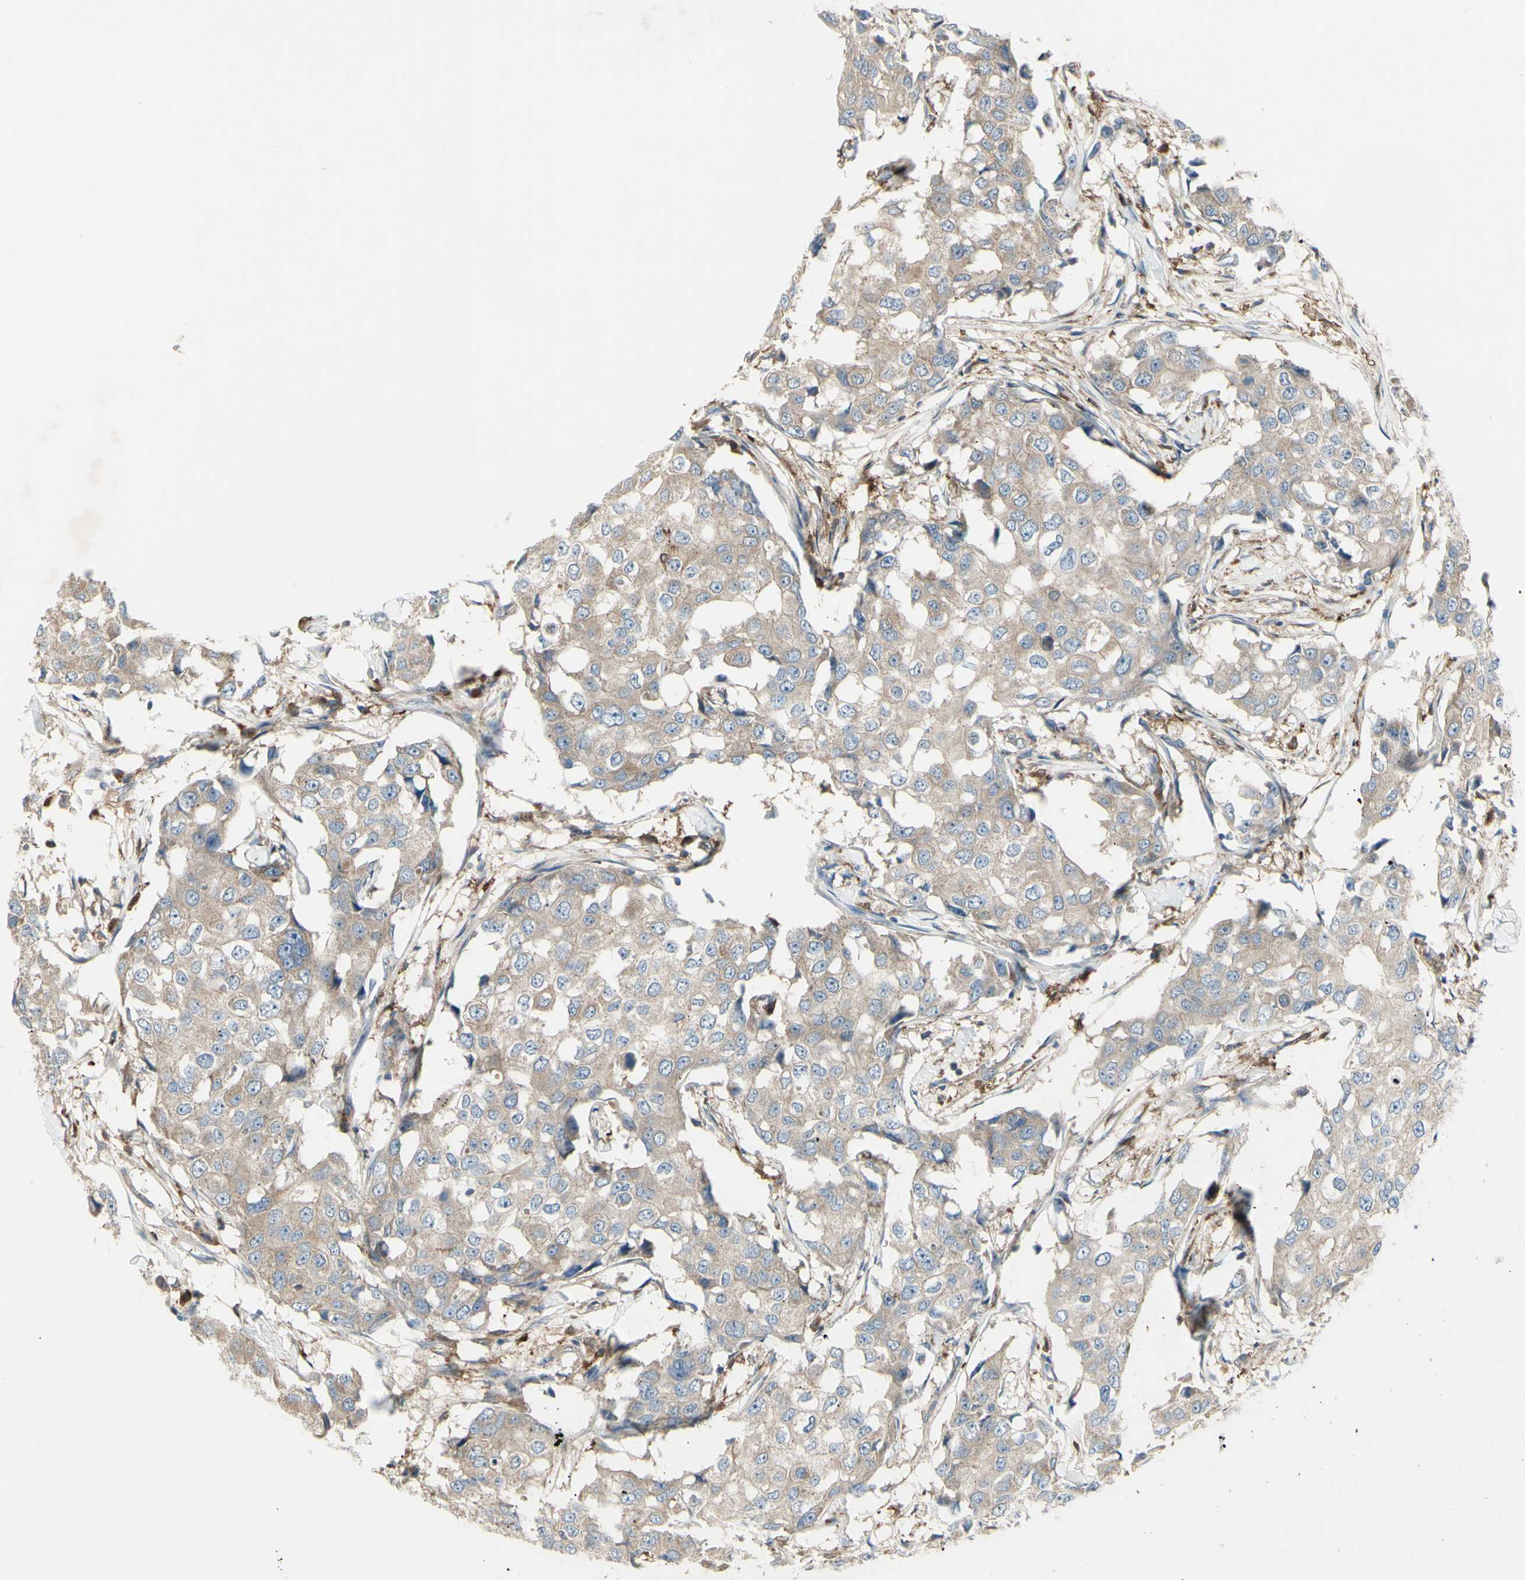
{"staining": {"intensity": "weak", "quantity": ">75%", "location": "cytoplasmic/membranous"}, "tissue": "breast cancer", "cell_type": "Tumor cells", "image_type": "cancer", "snomed": [{"axis": "morphology", "description": "Duct carcinoma"}, {"axis": "topography", "description": "Breast"}], "caption": "Immunohistochemistry micrograph of neoplastic tissue: human breast infiltrating ductal carcinoma stained using immunohistochemistry (IHC) demonstrates low levels of weak protein expression localized specifically in the cytoplasmic/membranous of tumor cells, appearing as a cytoplasmic/membranous brown color.", "gene": "IGSF9B", "patient": {"sex": "female", "age": 27}}